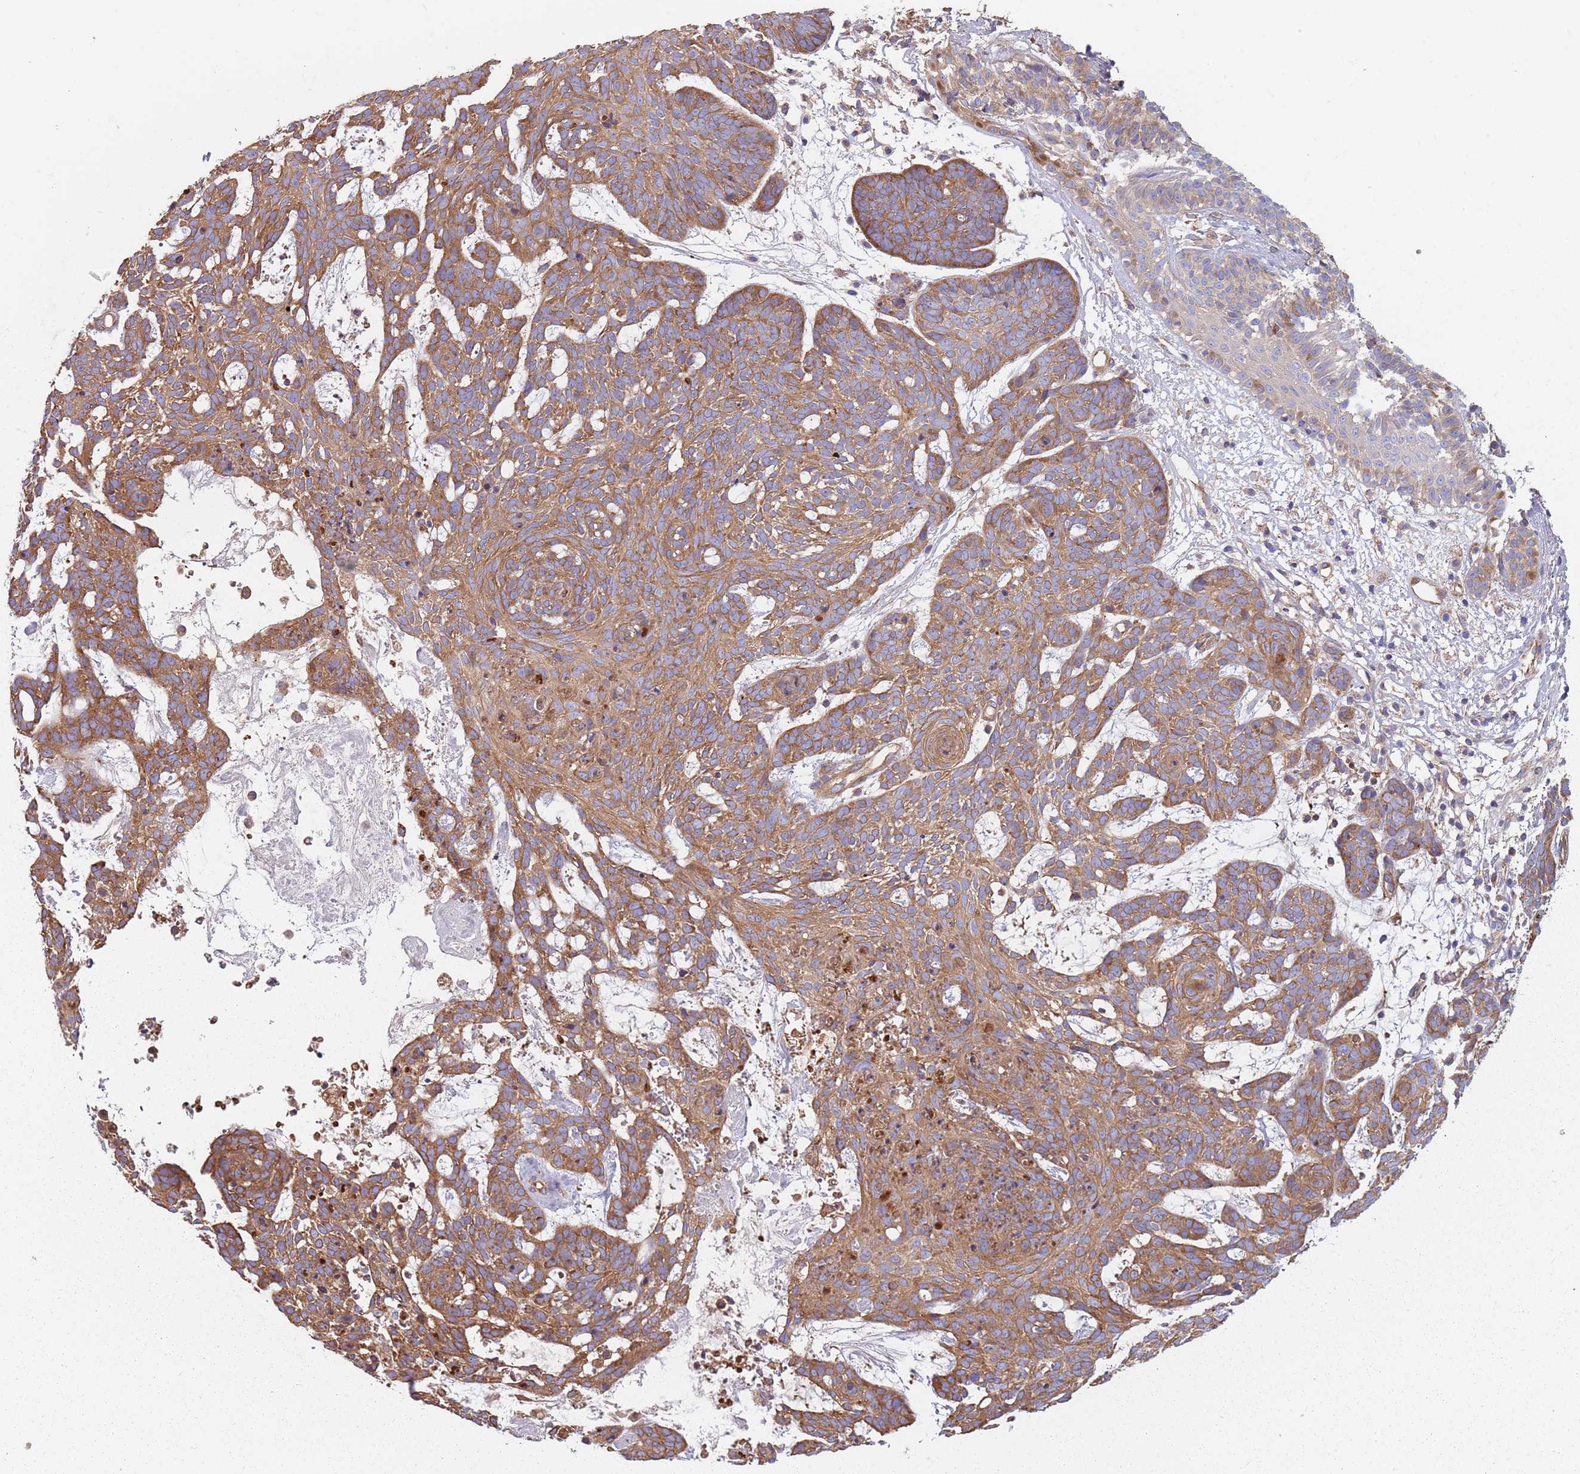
{"staining": {"intensity": "moderate", "quantity": ">75%", "location": "cytoplasmic/membranous"}, "tissue": "skin cancer", "cell_type": "Tumor cells", "image_type": "cancer", "snomed": [{"axis": "morphology", "description": "Basal cell carcinoma"}, {"axis": "topography", "description": "Skin"}], "caption": "The image displays immunohistochemical staining of basal cell carcinoma (skin). There is moderate cytoplasmic/membranous positivity is seen in approximately >75% of tumor cells.", "gene": "SPDL1", "patient": {"sex": "female", "age": 89}}